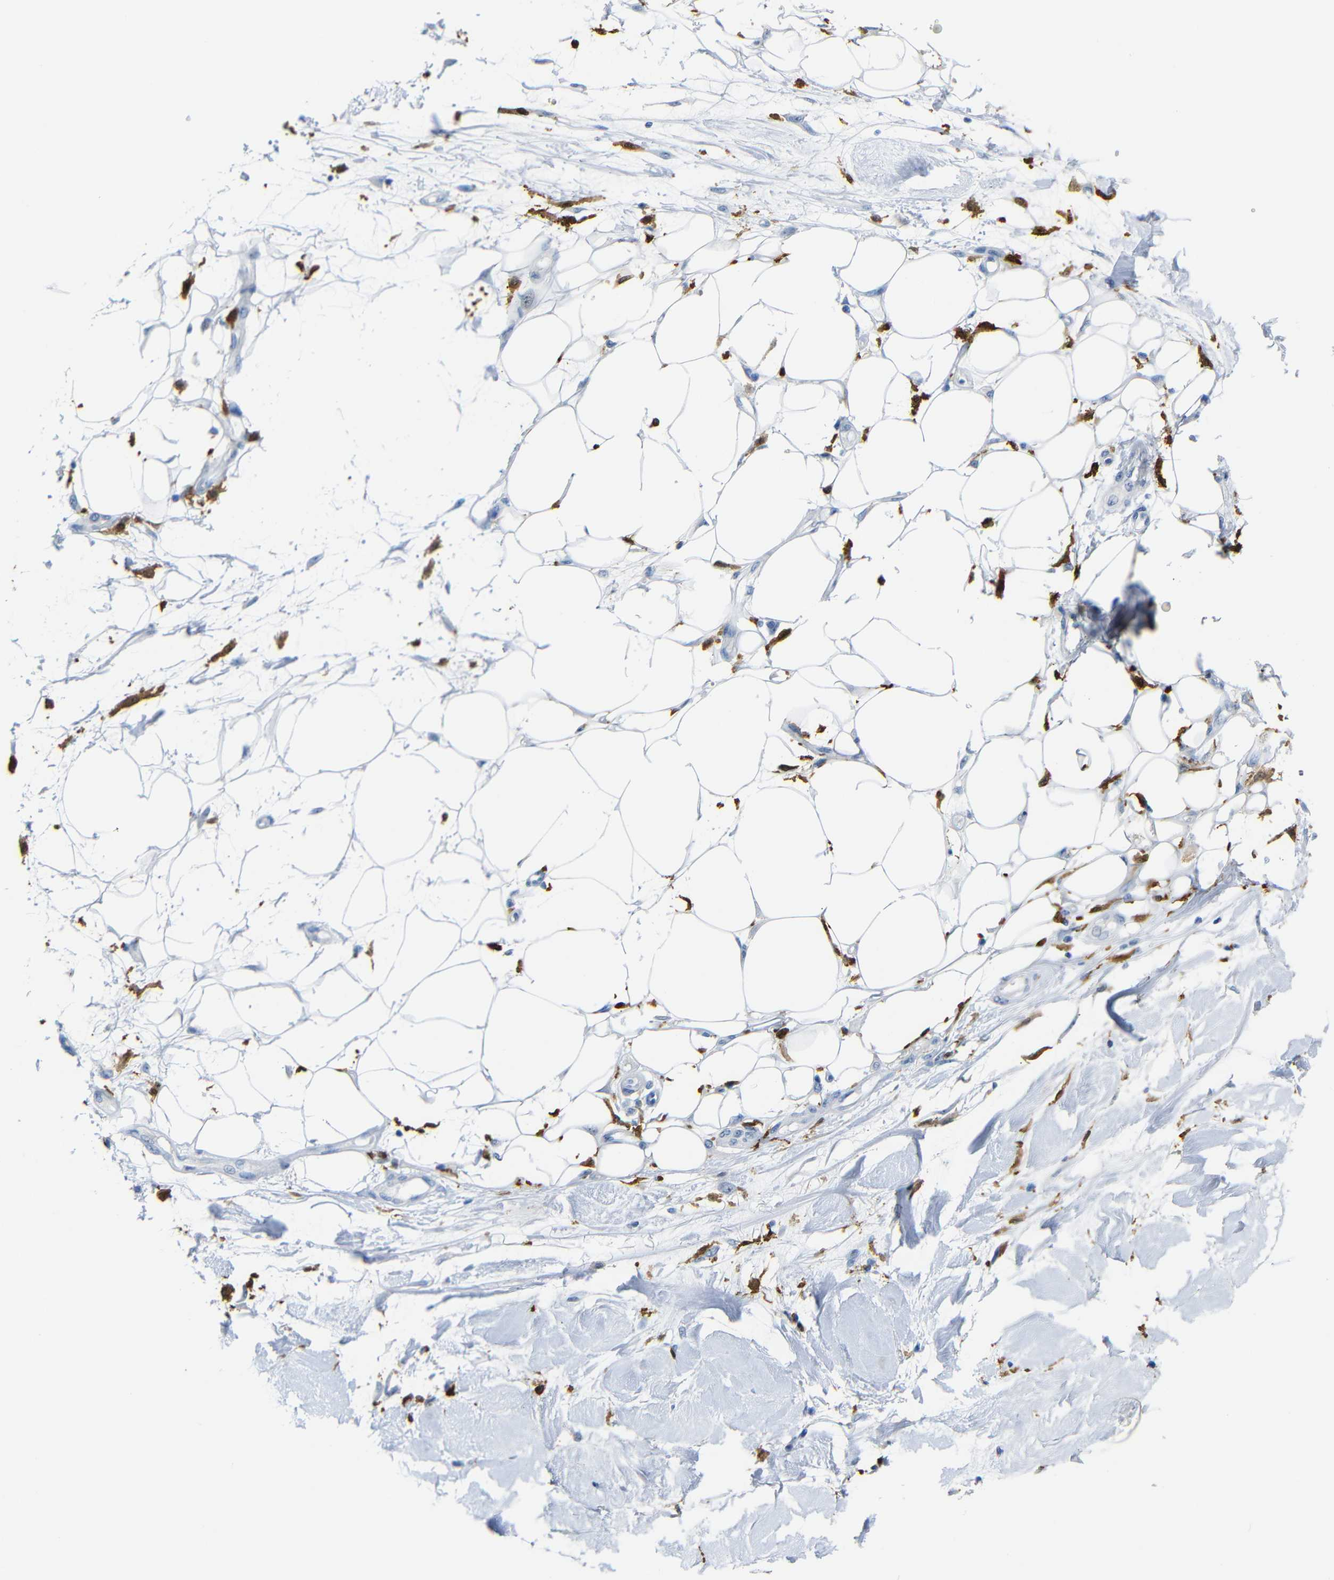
{"staining": {"intensity": "negative", "quantity": "none", "location": "none"}, "tissue": "adipose tissue", "cell_type": "Adipocytes", "image_type": "normal", "snomed": [{"axis": "morphology", "description": "Normal tissue, NOS"}, {"axis": "morphology", "description": "Squamous cell carcinoma, NOS"}, {"axis": "topography", "description": "Skin"}, {"axis": "topography", "description": "Peripheral nerve tissue"}], "caption": "Histopathology image shows no protein staining in adipocytes of benign adipose tissue.", "gene": "C1orf210", "patient": {"sex": "male", "age": 83}}